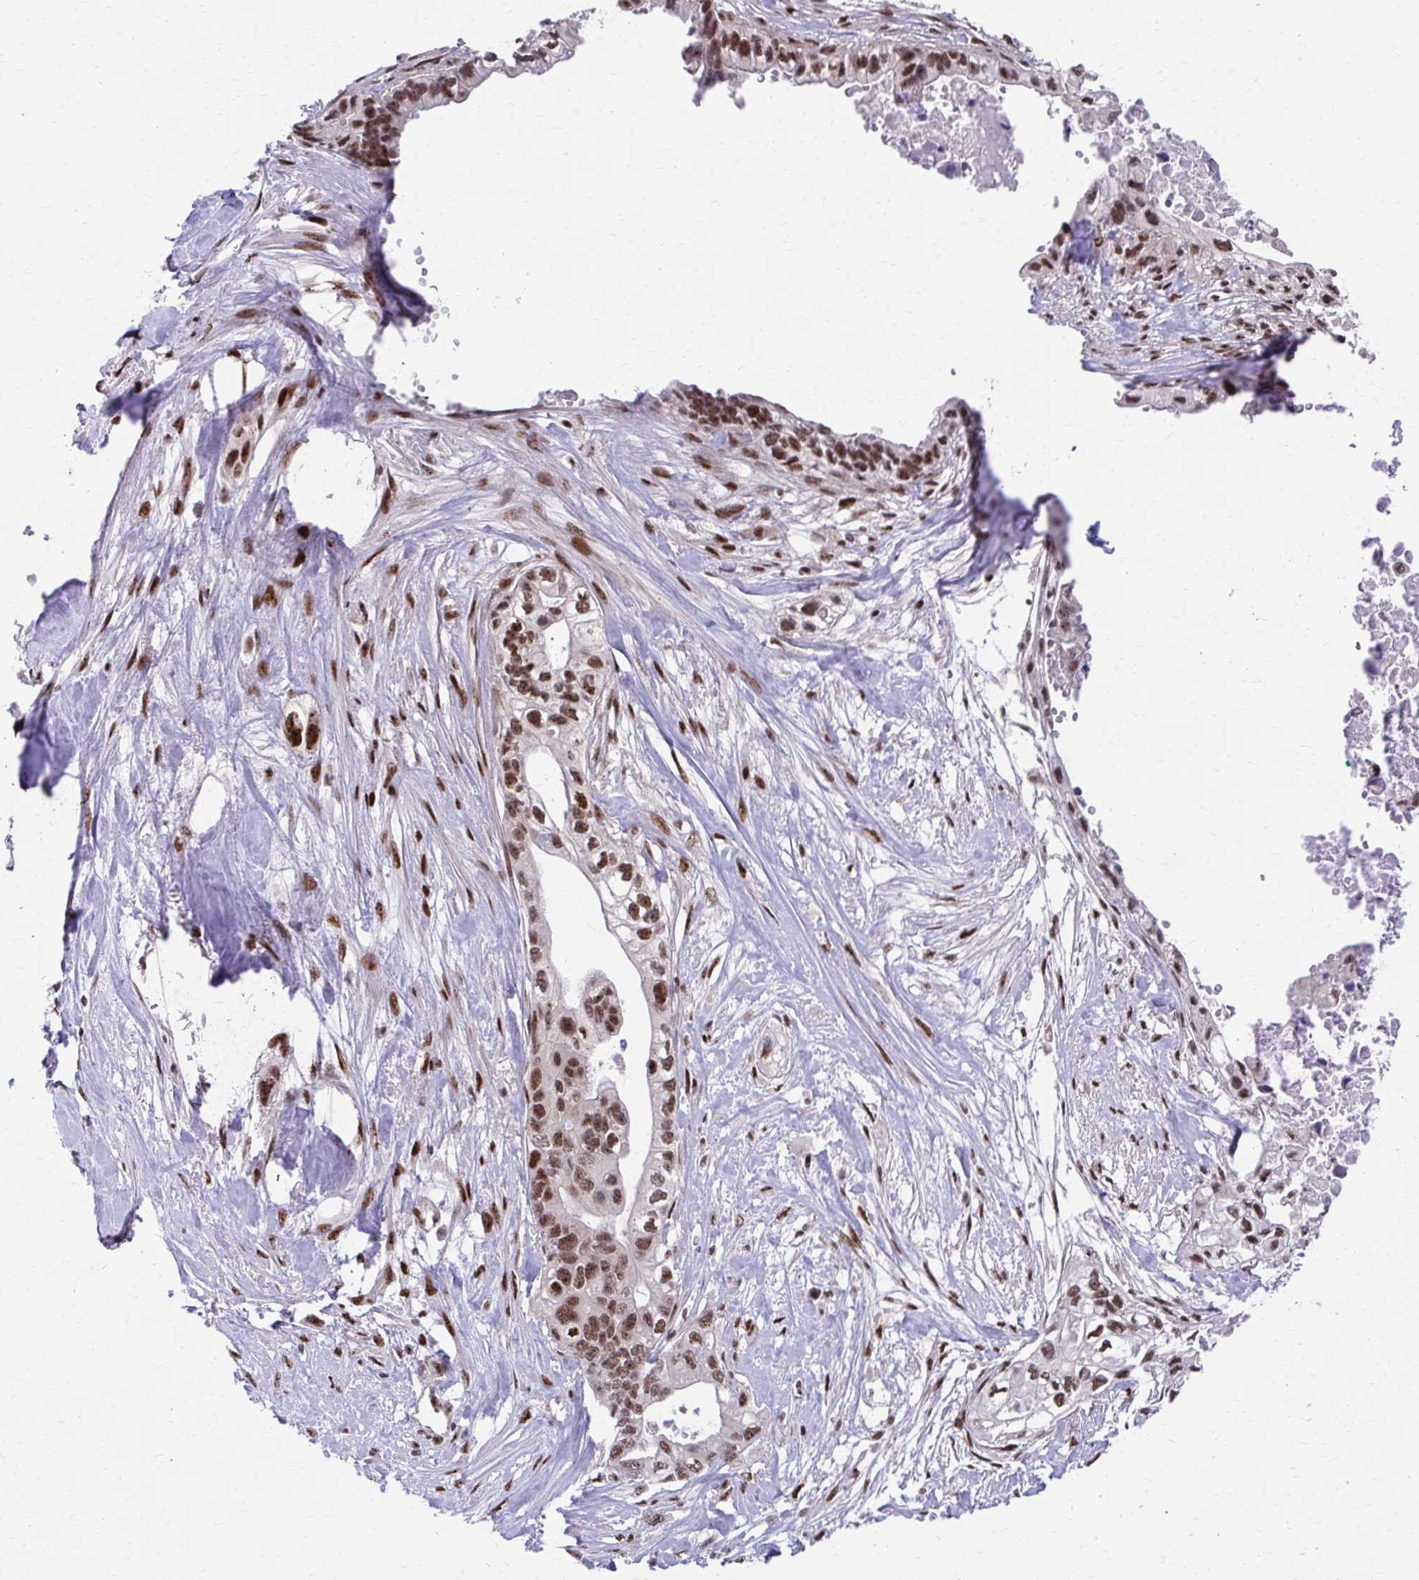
{"staining": {"intensity": "strong", "quantity": ">75%", "location": "nuclear"}, "tissue": "pancreatic cancer", "cell_type": "Tumor cells", "image_type": "cancer", "snomed": [{"axis": "morphology", "description": "Adenocarcinoma, NOS"}, {"axis": "topography", "description": "Pancreas"}], "caption": "This micrograph demonstrates pancreatic cancer (adenocarcinoma) stained with IHC to label a protein in brown. The nuclear of tumor cells show strong positivity for the protein. Nuclei are counter-stained blue.", "gene": "HOXA4", "patient": {"sex": "female", "age": 63}}